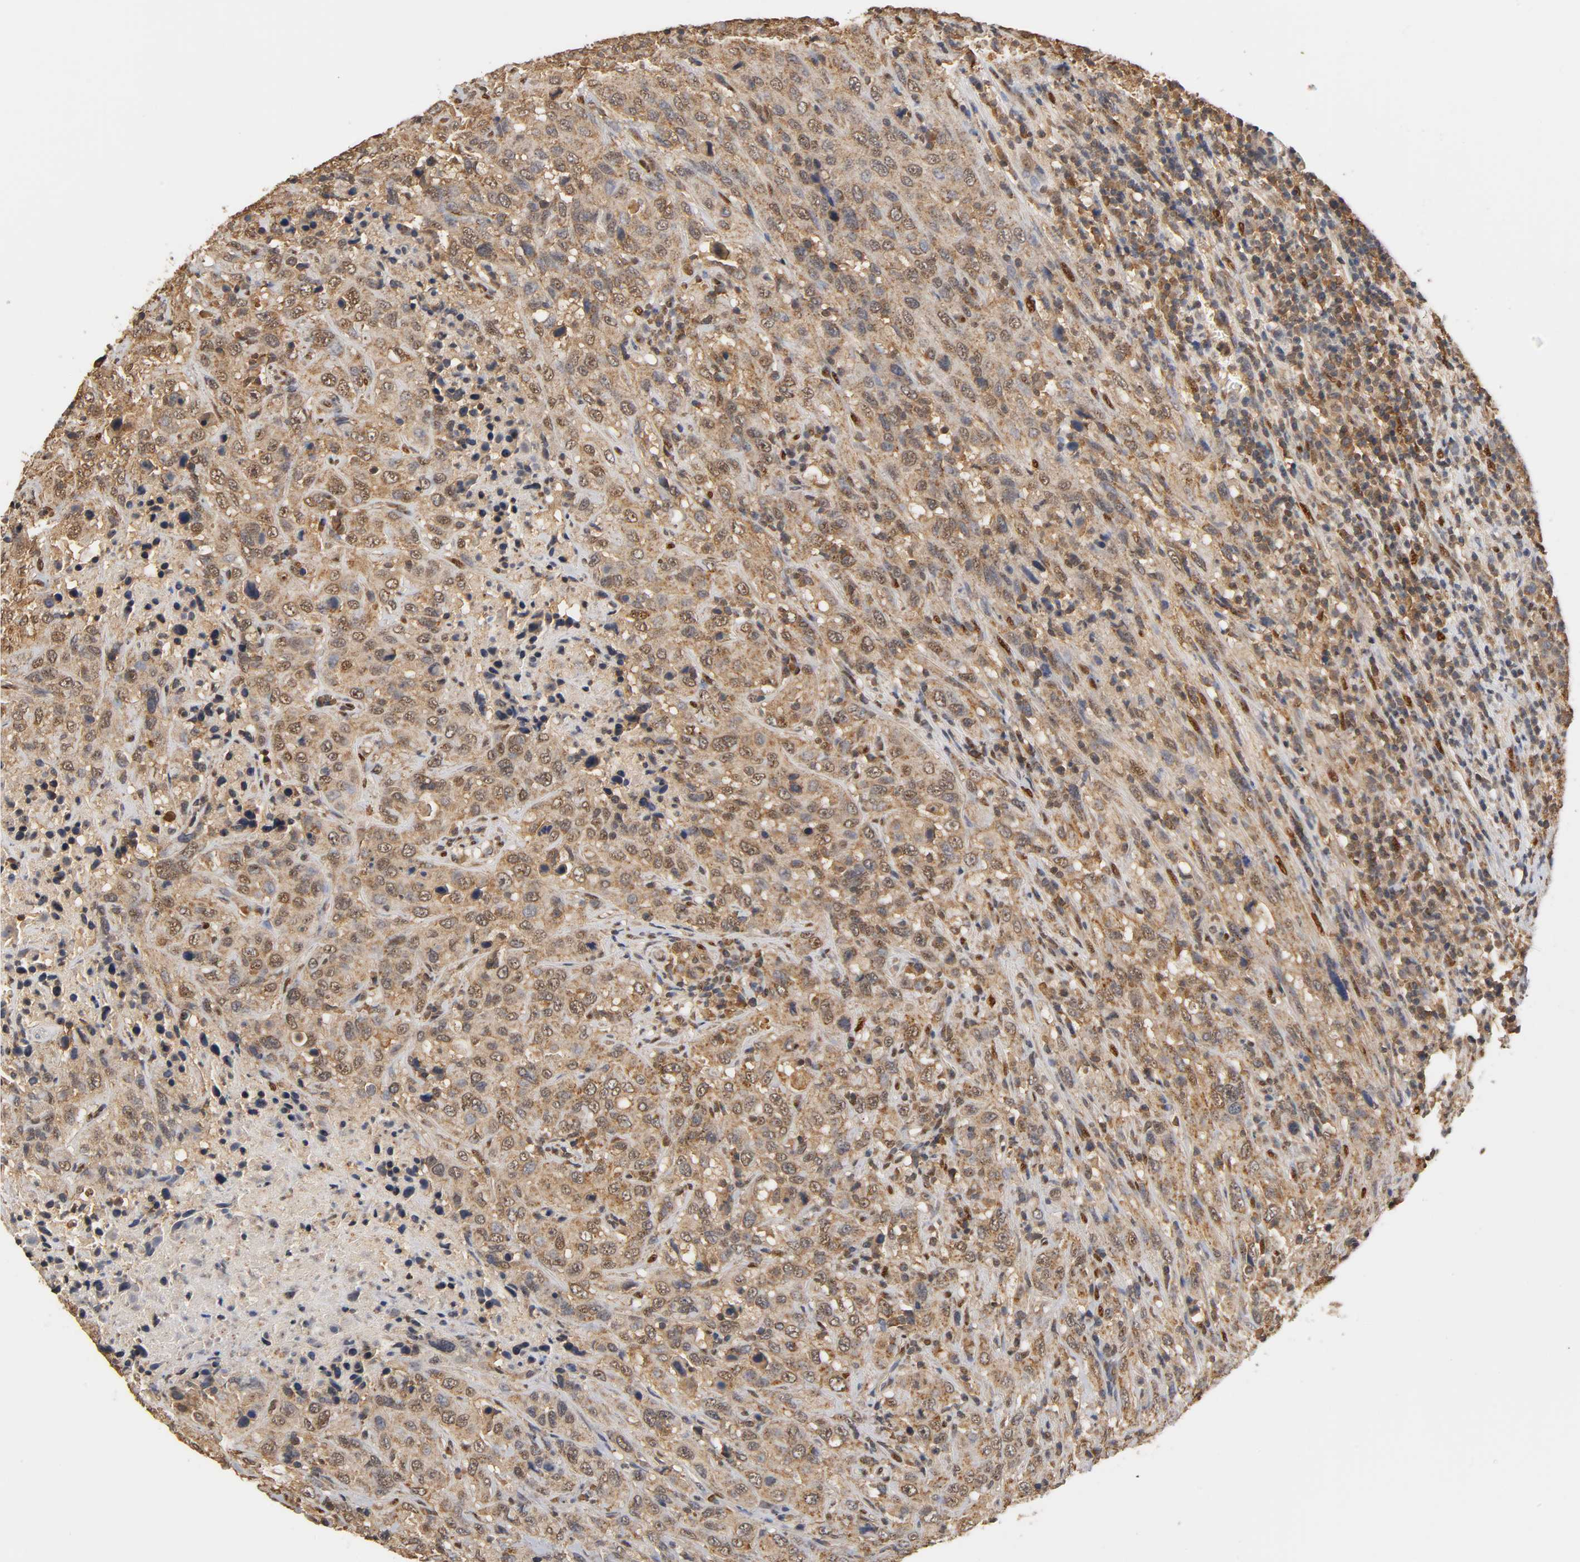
{"staining": {"intensity": "moderate", "quantity": ">75%", "location": "cytoplasmic/membranous"}, "tissue": "urothelial cancer", "cell_type": "Tumor cells", "image_type": "cancer", "snomed": [{"axis": "morphology", "description": "Urothelial carcinoma, High grade"}, {"axis": "topography", "description": "Urinary bladder"}], "caption": "This image demonstrates immunohistochemistry staining of high-grade urothelial carcinoma, with medium moderate cytoplasmic/membranous positivity in approximately >75% of tumor cells.", "gene": "PKN1", "patient": {"sex": "male", "age": 61}}